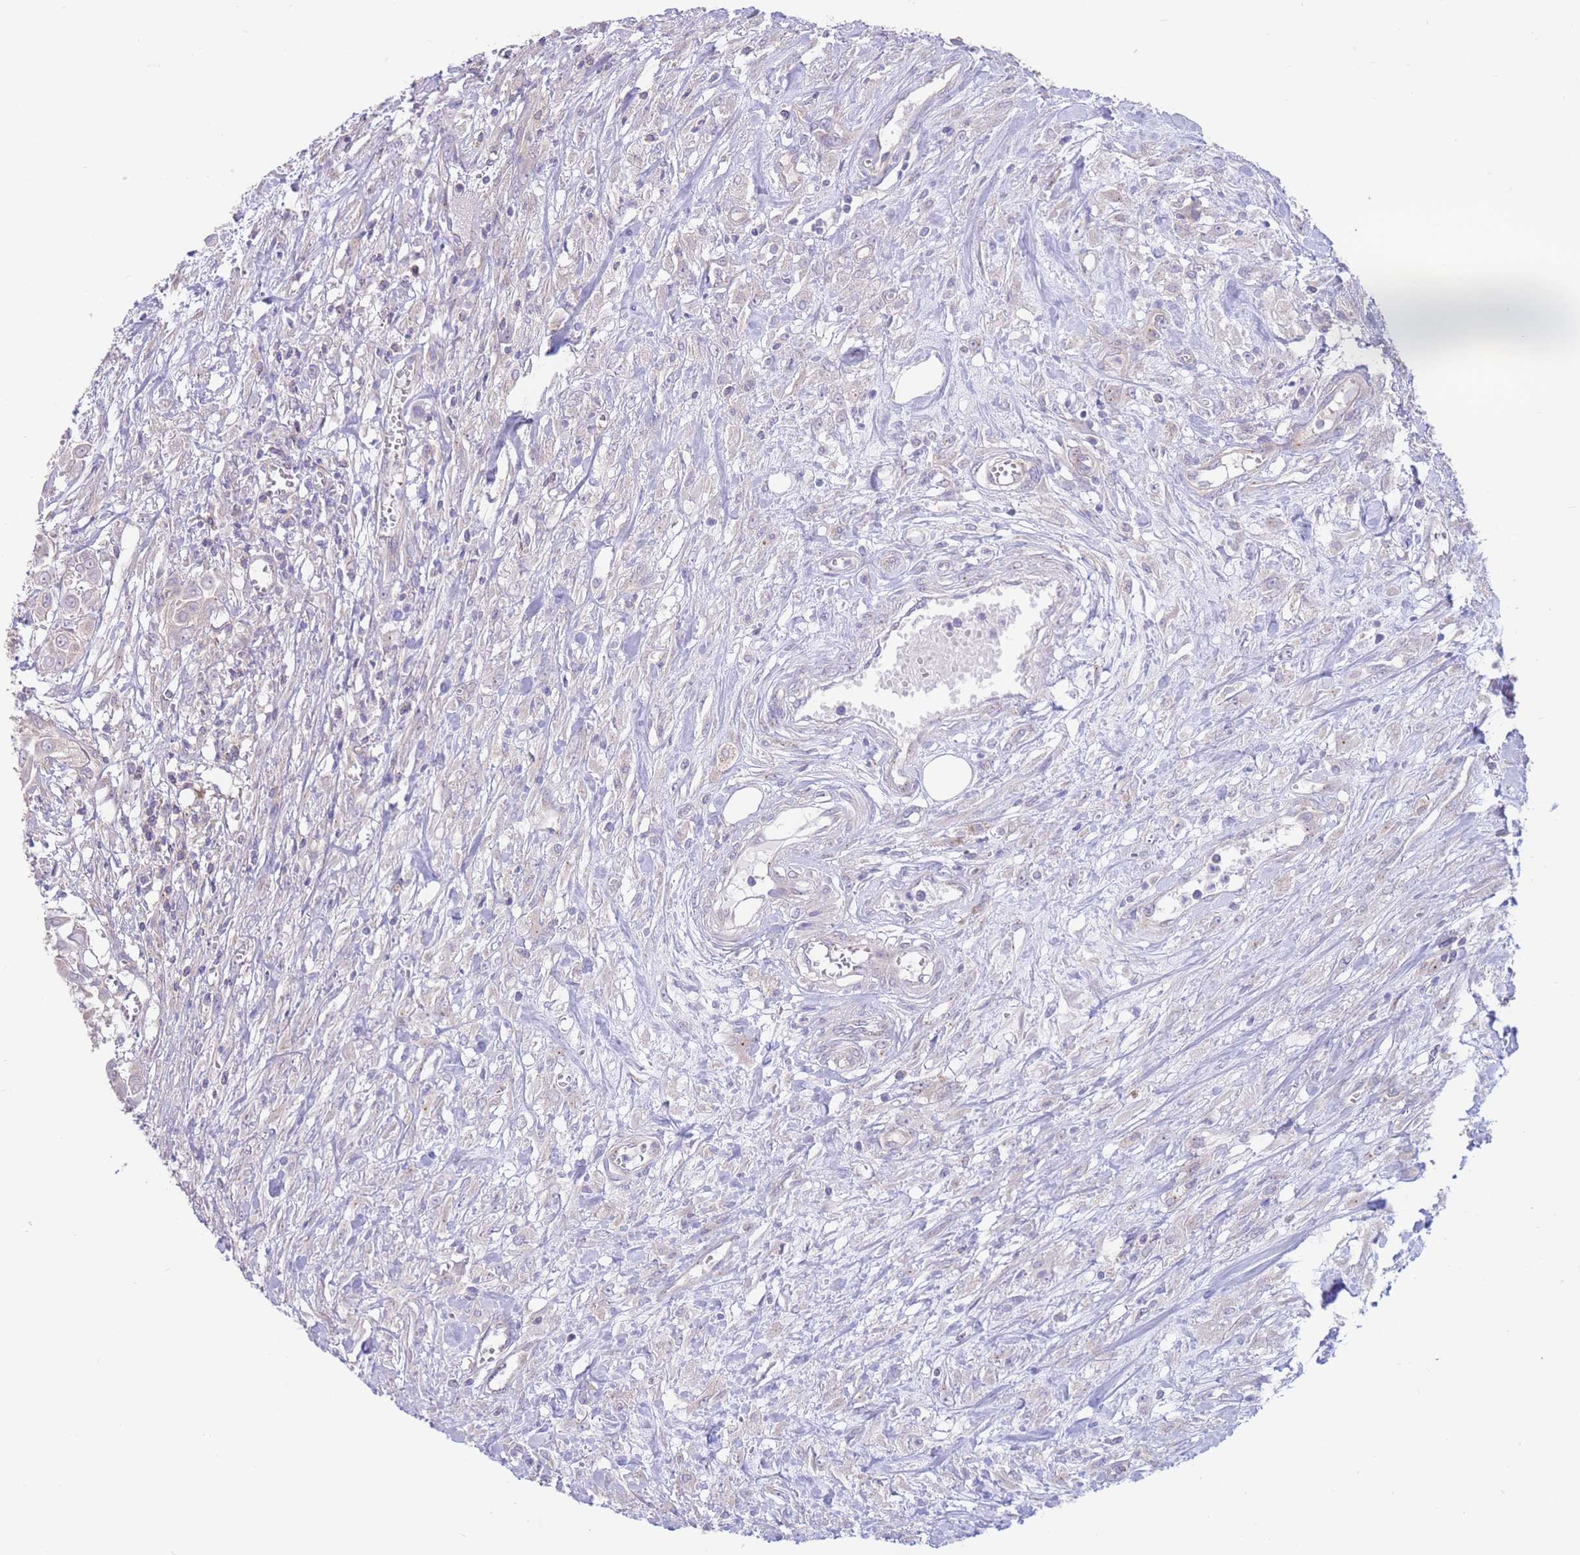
{"staining": {"intensity": "negative", "quantity": "none", "location": "none"}, "tissue": "urothelial cancer", "cell_type": "Tumor cells", "image_type": "cancer", "snomed": [{"axis": "morphology", "description": "Urothelial carcinoma, High grade"}, {"axis": "topography", "description": "Urinary bladder"}], "caption": "This is a photomicrograph of immunohistochemistry staining of high-grade urothelial carcinoma, which shows no positivity in tumor cells.", "gene": "ALS2CL", "patient": {"sex": "male", "age": 57}}